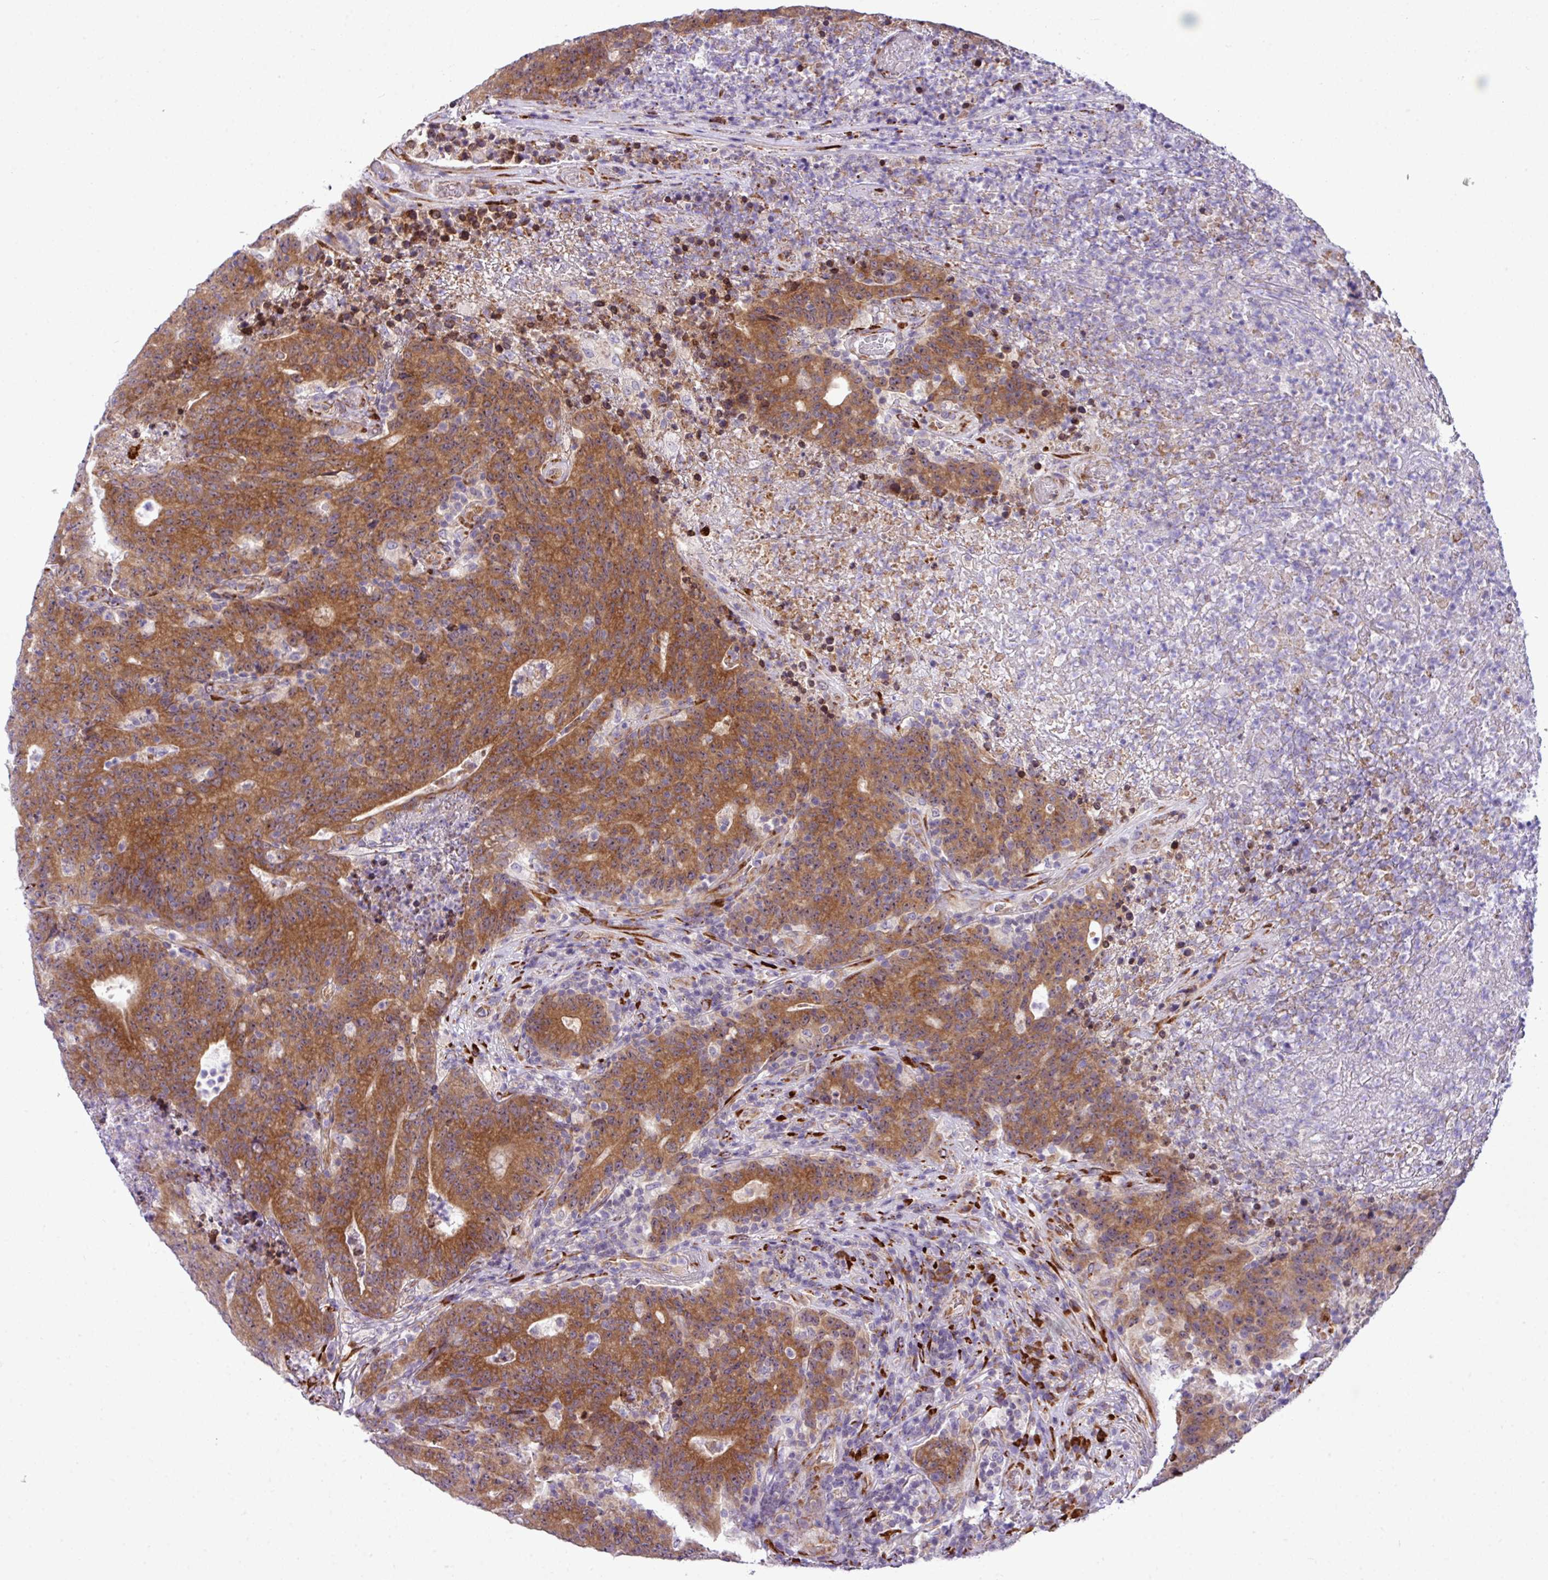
{"staining": {"intensity": "strong", "quantity": ">75%", "location": "cytoplasmic/membranous"}, "tissue": "colorectal cancer", "cell_type": "Tumor cells", "image_type": "cancer", "snomed": [{"axis": "morphology", "description": "Adenocarcinoma, NOS"}, {"axis": "topography", "description": "Colon"}], "caption": "Adenocarcinoma (colorectal) stained for a protein demonstrates strong cytoplasmic/membranous positivity in tumor cells. Ihc stains the protein of interest in brown and the nuclei are stained blue.", "gene": "CFAP97", "patient": {"sex": "female", "age": 75}}